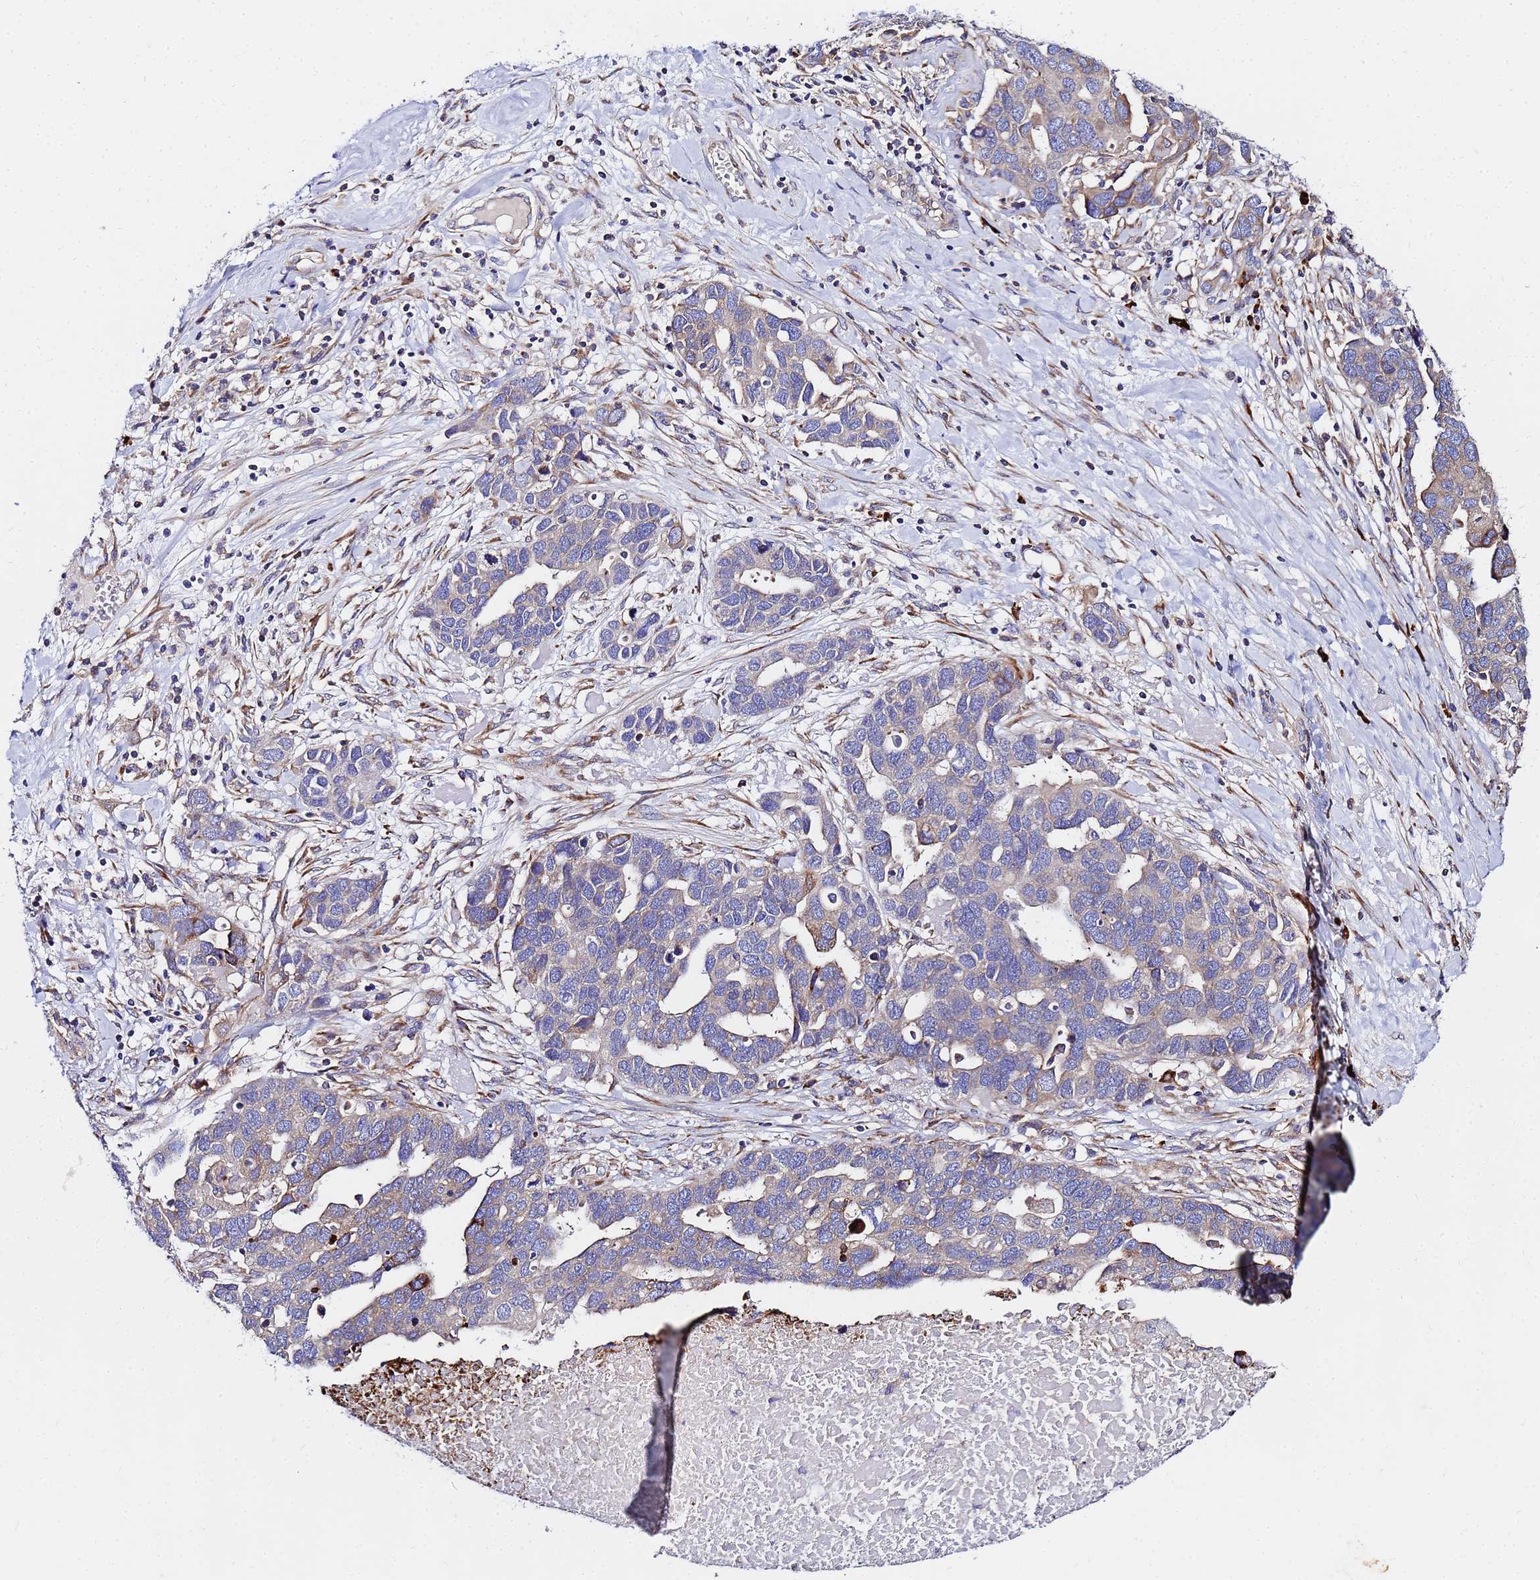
{"staining": {"intensity": "weak", "quantity": "<25%", "location": "cytoplasmic/membranous"}, "tissue": "ovarian cancer", "cell_type": "Tumor cells", "image_type": "cancer", "snomed": [{"axis": "morphology", "description": "Cystadenocarcinoma, serous, NOS"}, {"axis": "topography", "description": "Ovary"}], "caption": "Ovarian cancer (serous cystadenocarcinoma) was stained to show a protein in brown. There is no significant staining in tumor cells.", "gene": "POM121", "patient": {"sex": "female", "age": 54}}